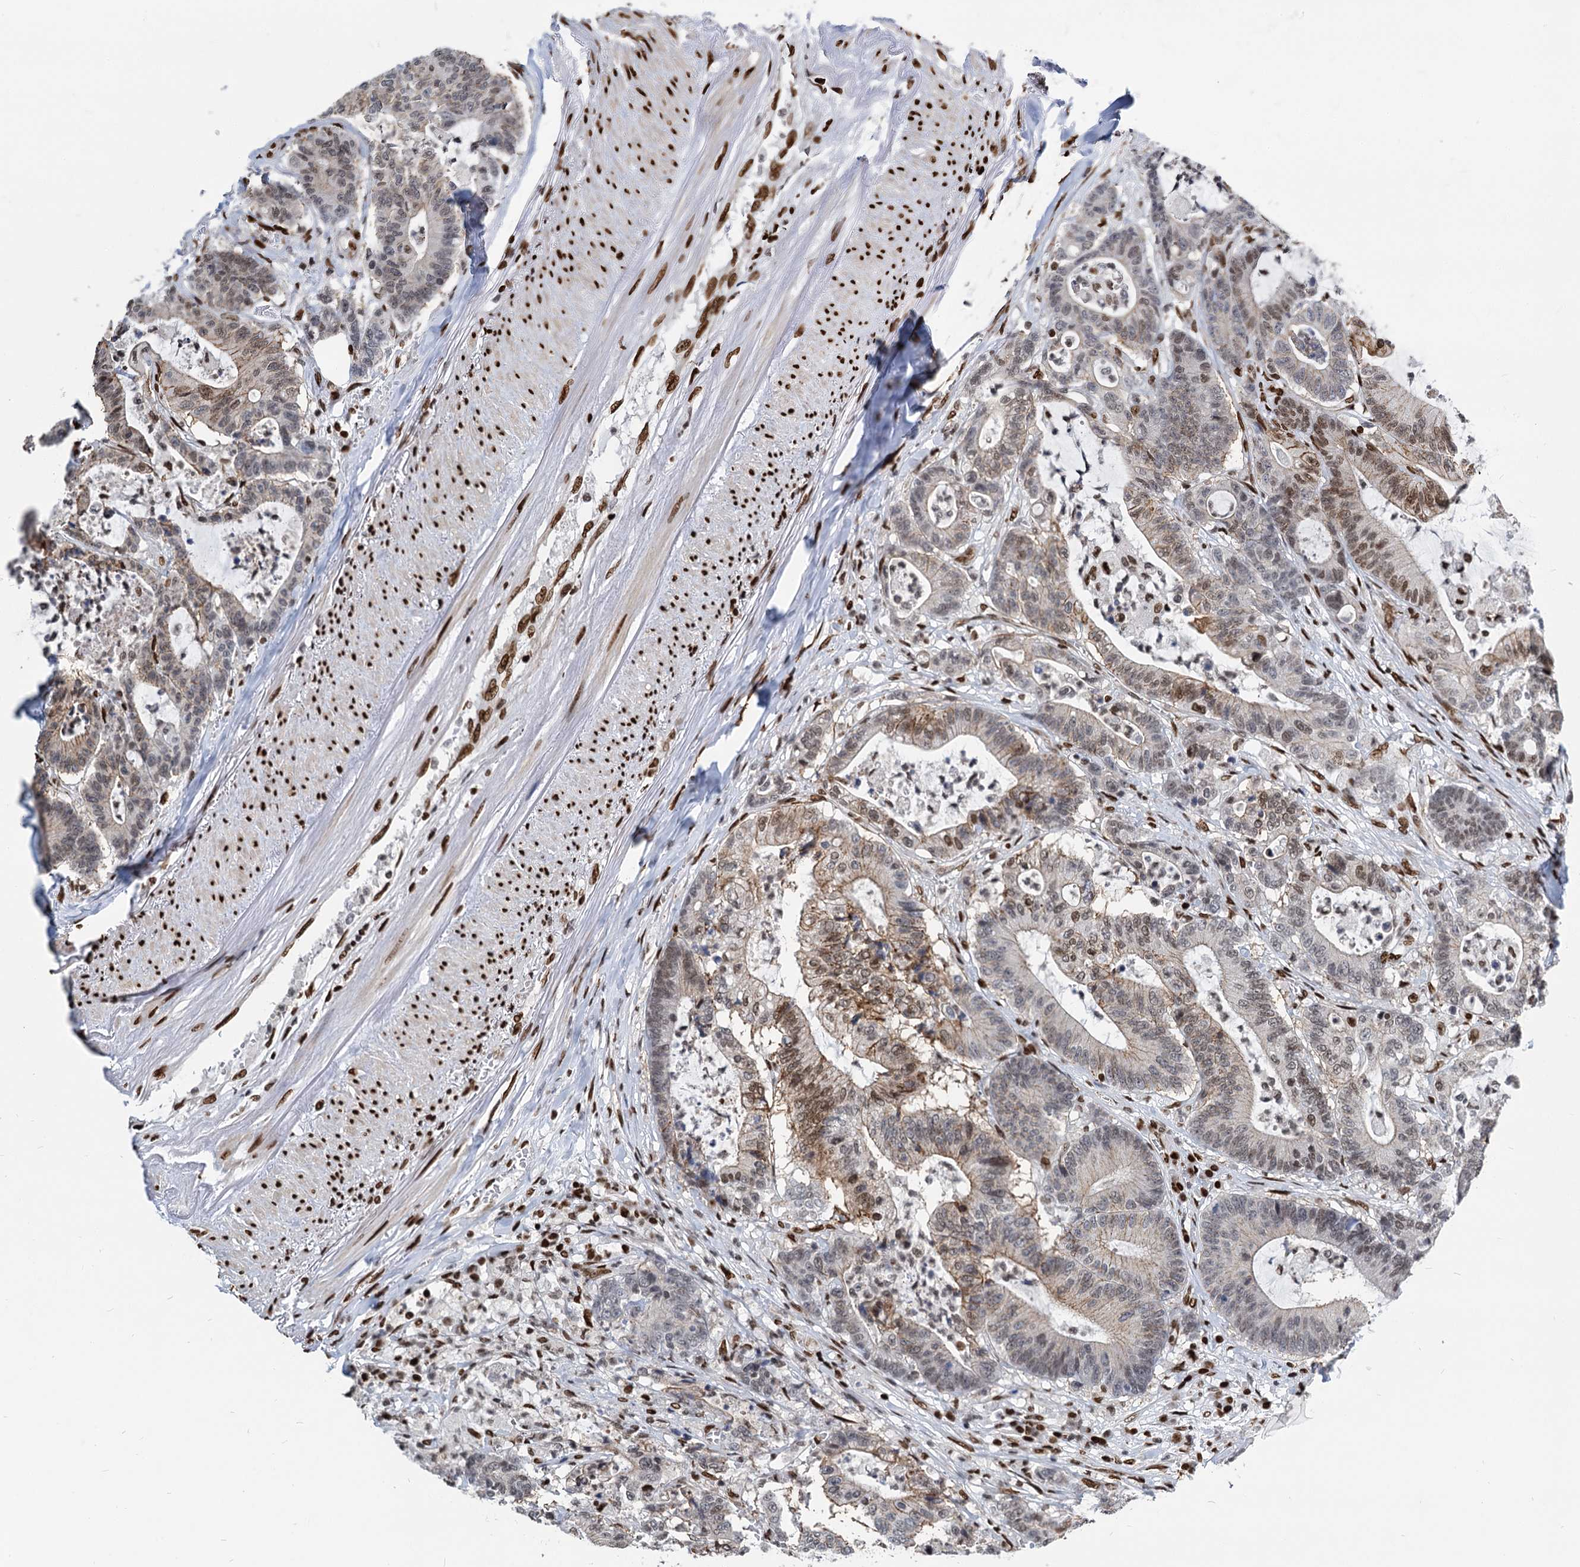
{"staining": {"intensity": "moderate", "quantity": "25%-75%", "location": "cytoplasmic/membranous,nuclear"}, "tissue": "colorectal cancer", "cell_type": "Tumor cells", "image_type": "cancer", "snomed": [{"axis": "morphology", "description": "Adenocarcinoma, NOS"}, {"axis": "topography", "description": "Colon"}], "caption": "Colorectal cancer stained for a protein demonstrates moderate cytoplasmic/membranous and nuclear positivity in tumor cells.", "gene": "MECP2", "patient": {"sex": "female", "age": 84}}